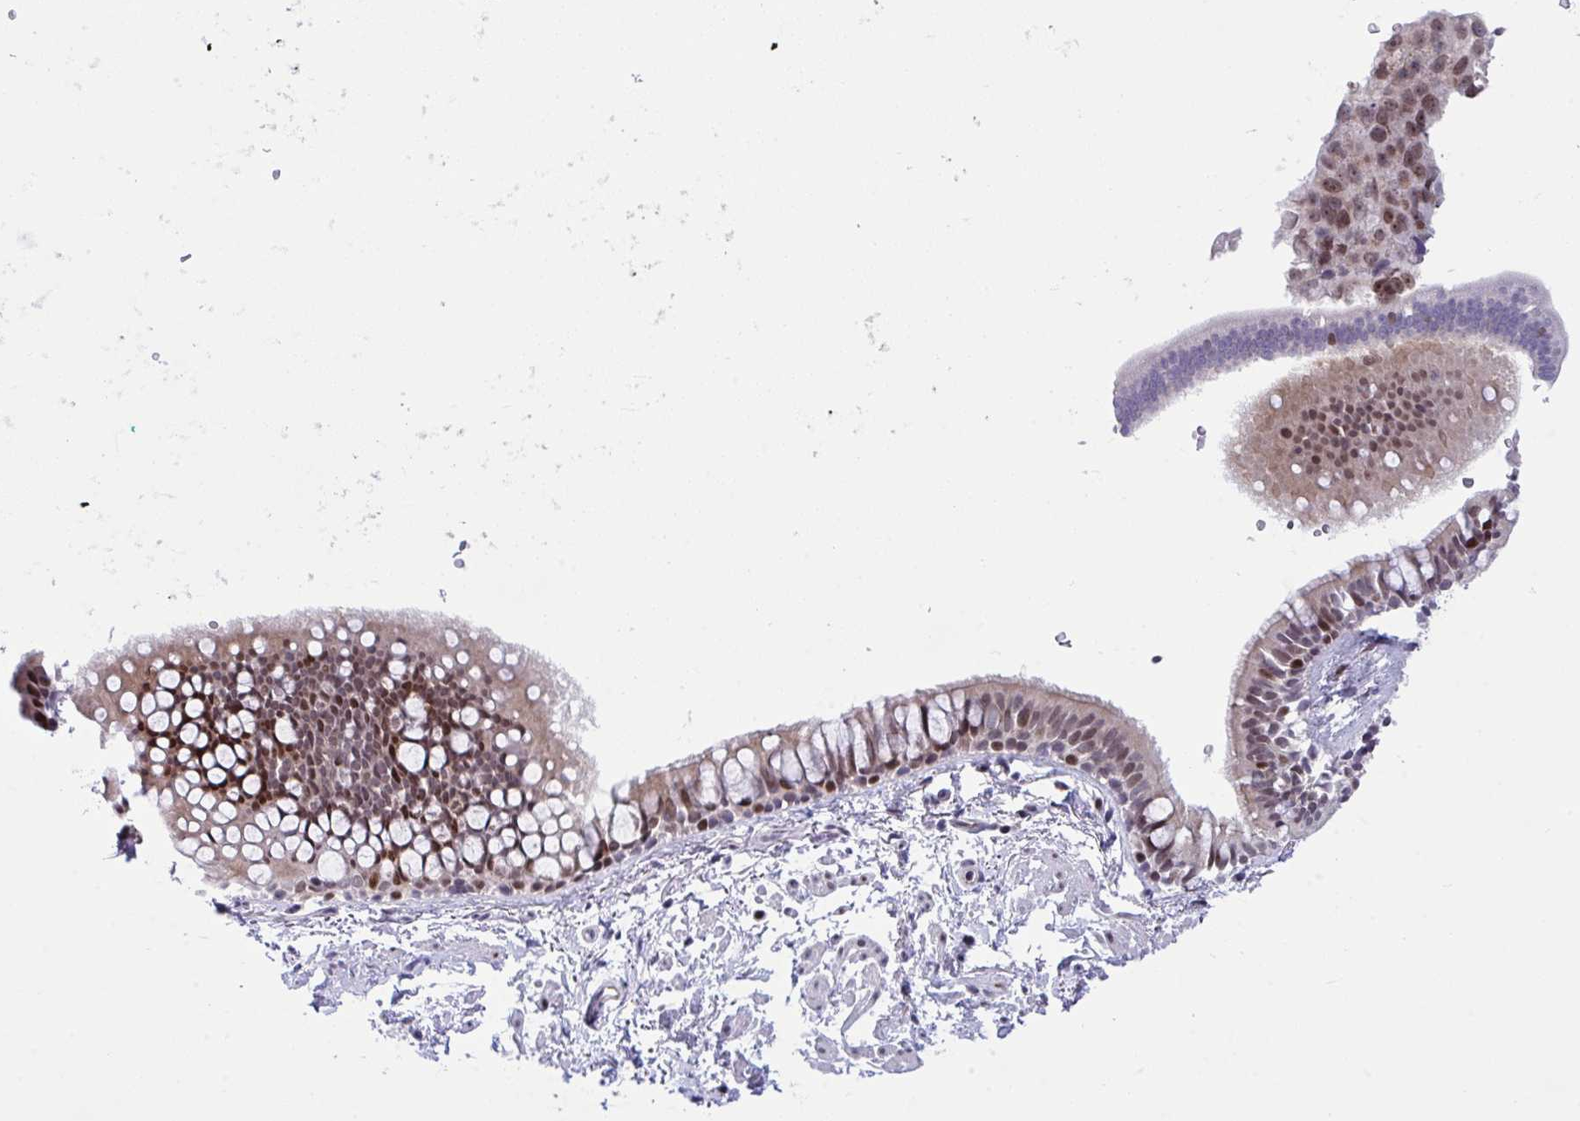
{"staining": {"intensity": "moderate", "quantity": ">75%", "location": "nuclear"}, "tissue": "bronchus", "cell_type": "Respiratory epithelial cells", "image_type": "normal", "snomed": [{"axis": "morphology", "description": "Normal tissue, NOS"}, {"axis": "topography", "description": "Lymph node"}, {"axis": "topography", "description": "Cartilage tissue"}, {"axis": "topography", "description": "Bronchus"}], "caption": "Bronchus was stained to show a protein in brown. There is medium levels of moderate nuclear positivity in approximately >75% of respiratory epithelial cells. (DAB (3,3'-diaminobenzidine) = brown stain, brightfield microscopy at high magnification).", "gene": "ZFHX3", "patient": {"sex": "female", "age": 70}}